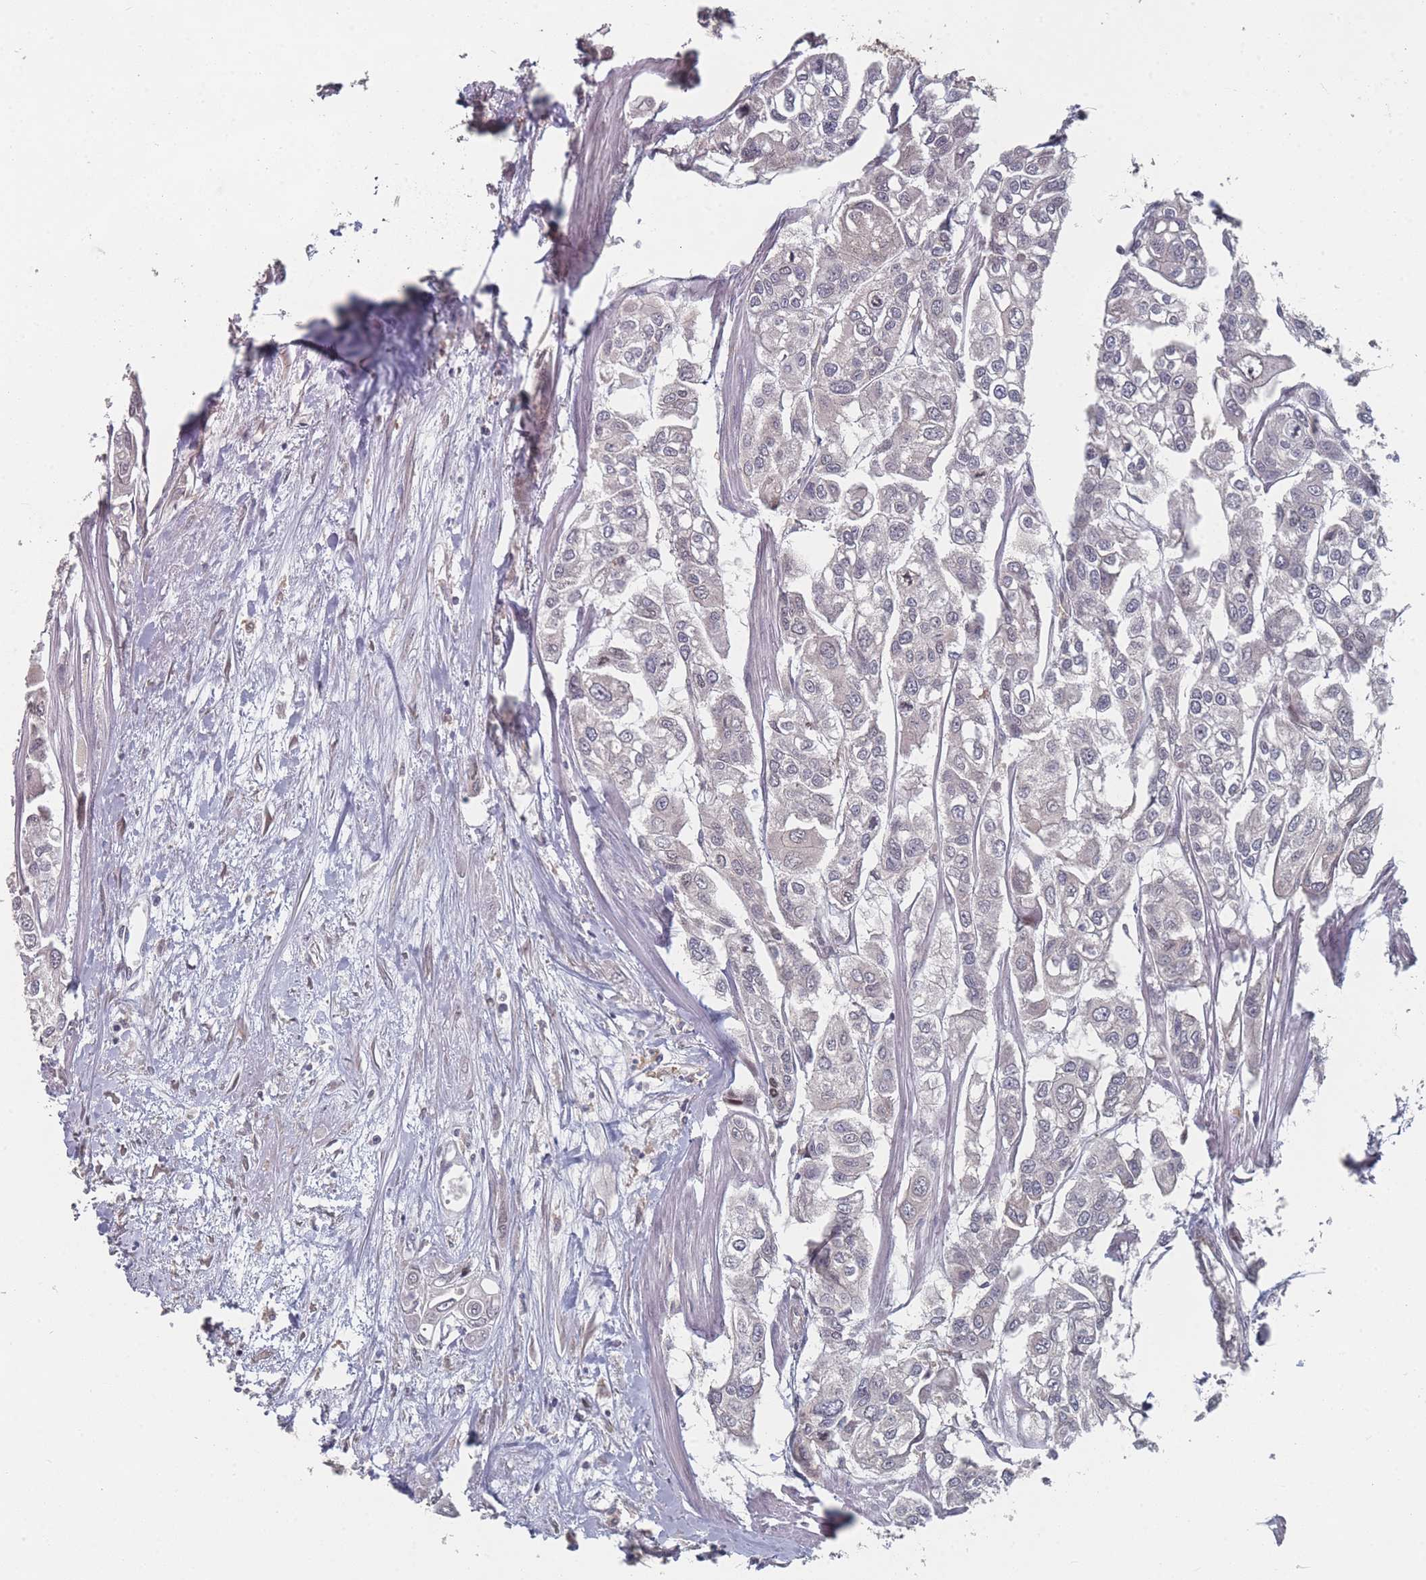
{"staining": {"intensity": "weak", "quantity": "<25%", "location": "nuclear"}, "tissue": "urothelial cancer", "cell_type": "Tumor cells", "image_type": "cancer", "snomed": [{"axis": "morphology", "description": "Urothelial carcinoma, High grade"}, {"axis": "topography", "description": "Urinary bladder"}], "caption": "Tumor cells are negative for brown protein staining in high-grade urothelial carcinoma.", "gene": "TBC1D25", "patient": {"sex": "male", "age": 67}}